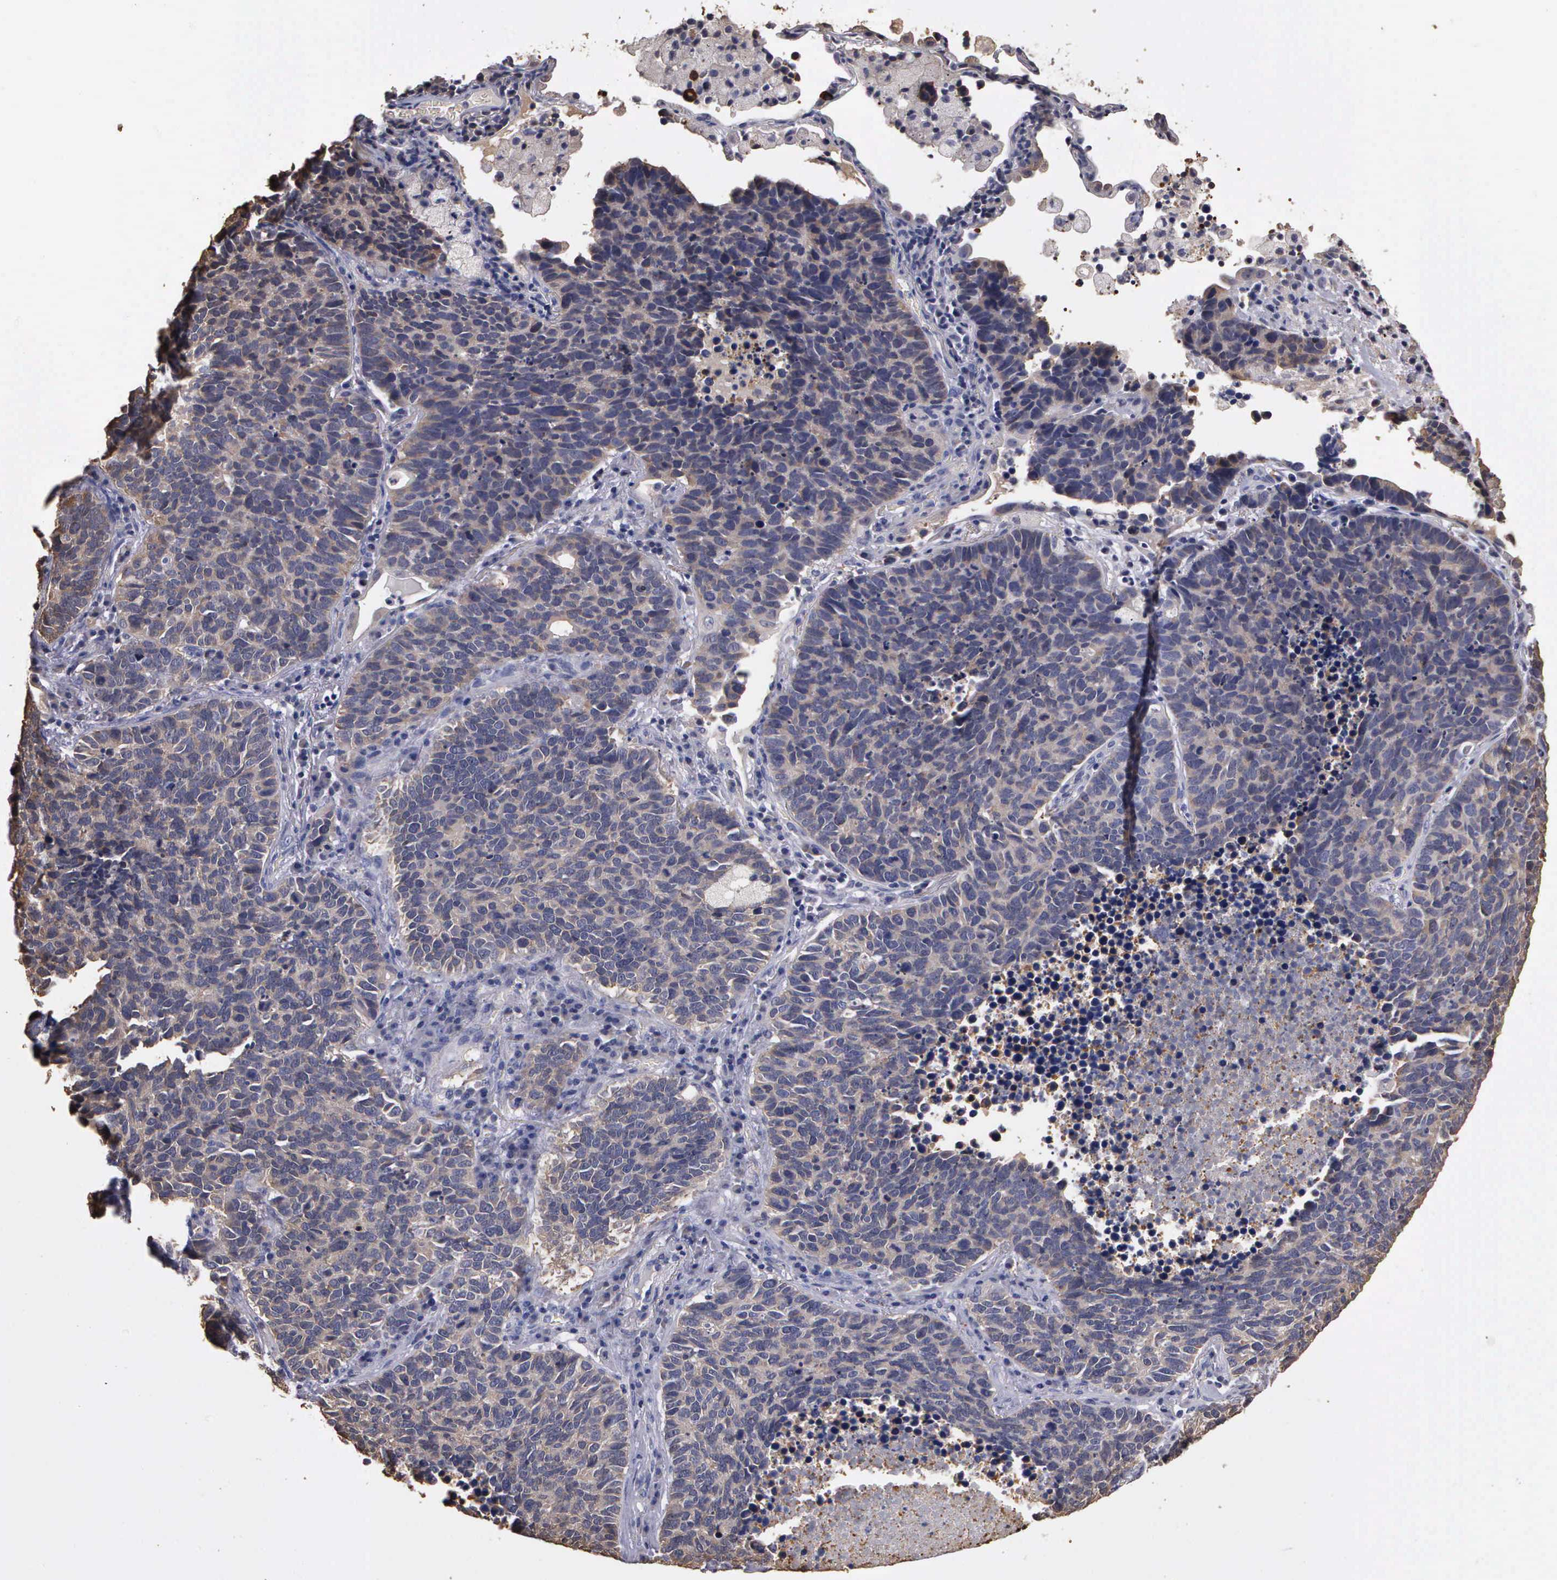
{"staining": {"intensity": "weak", "quantity": "25%-75%", "location": "cytoplasmic/membranous"}, "tissue": "lung cancer", "cell_type": "Tumor cells", "image_type": "cancer", "snomed": [{"axis": "morphology", "description": "Neoplasm, malignant, NOS"}, {"axis": "topography", "description": "Lung"}], "caption": "Weak cytoplasmic/membranous protein expression is seen in about 25%-75% of tumor cells in neoplasm (malignant) (lung). The staining was performed using DAB to visualize the protein expression in brown, while the nuclei were stained in blue with hematoxylin (Magnification: 20x).", "gene": "ENO3", "patient": {"sex": "female", "age": 75}}